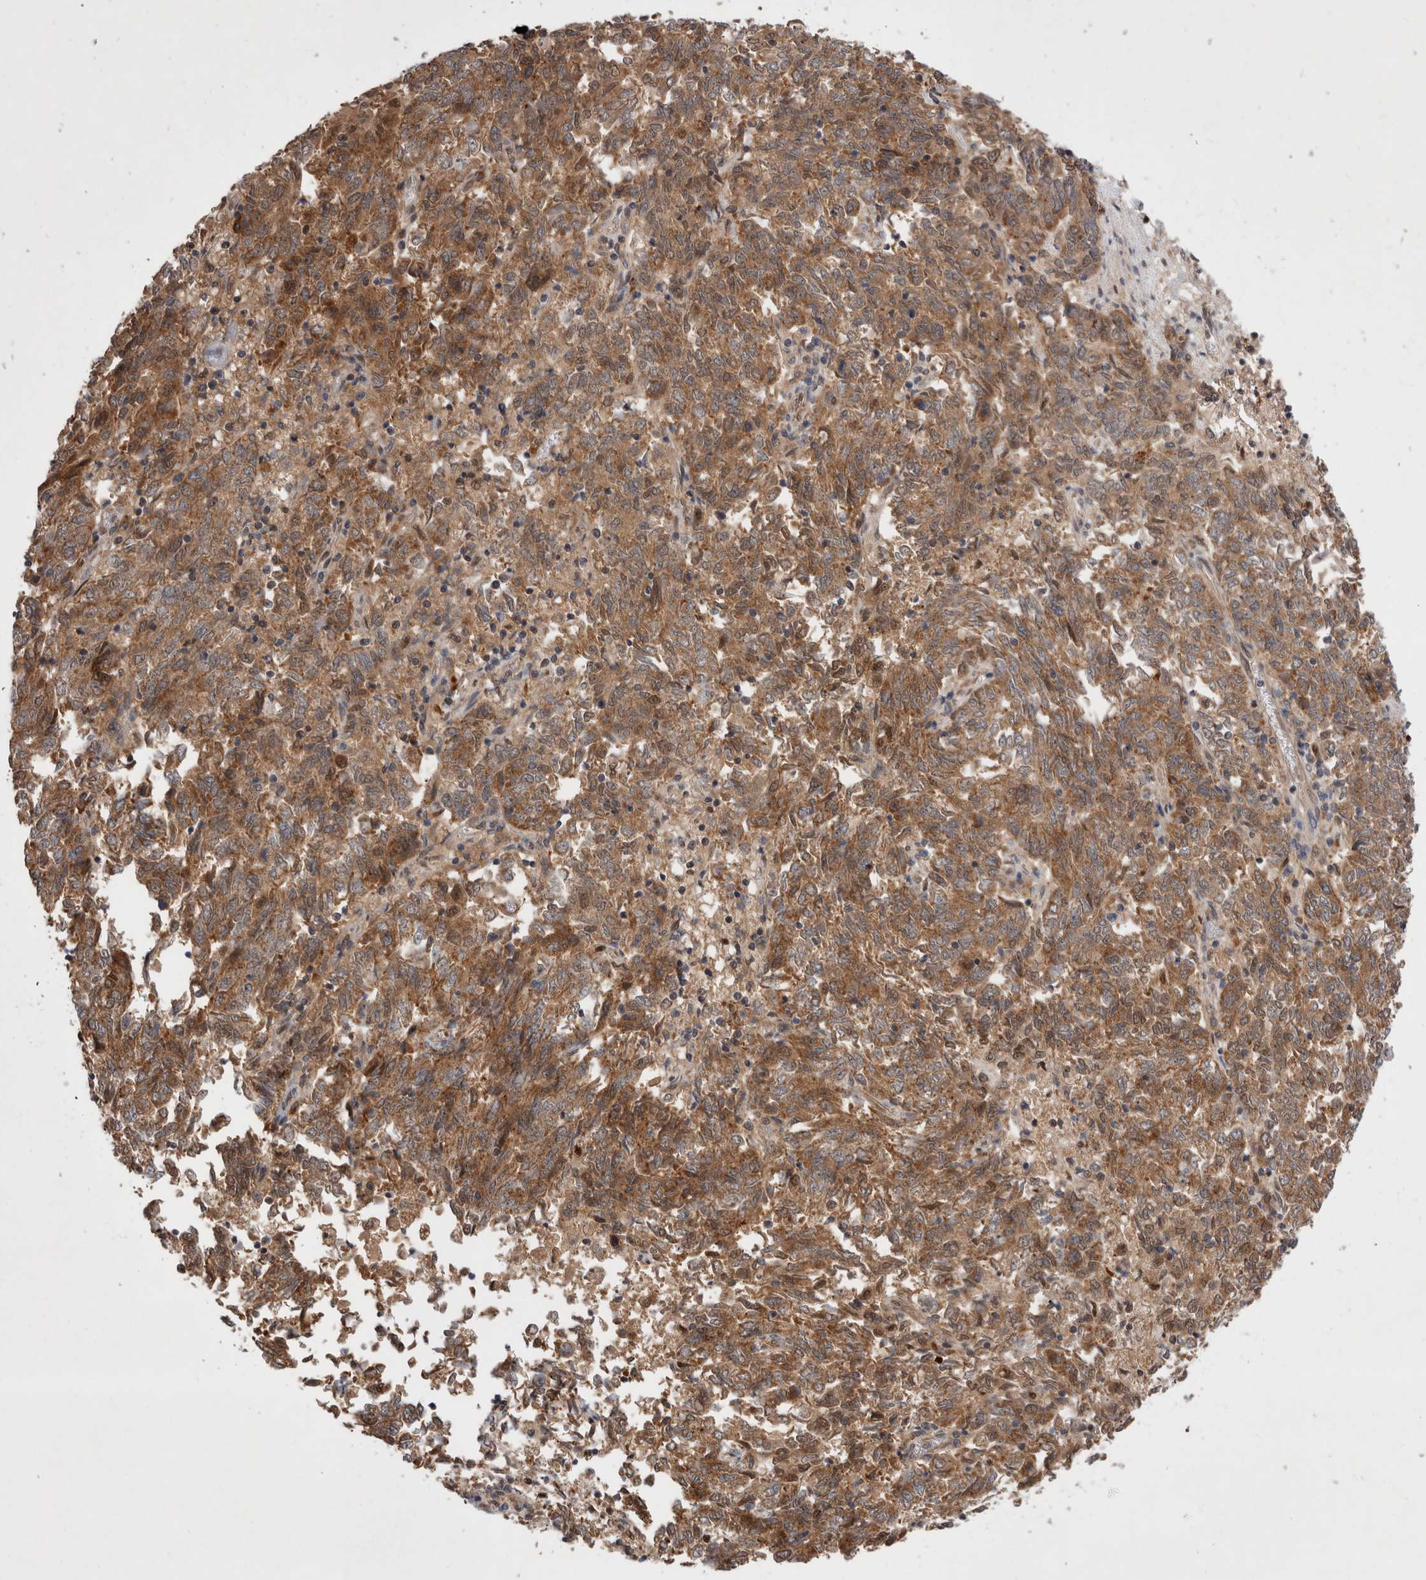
{"staining": {"intensity": "moderate", "quantity": ">75%", "location": "cytoplasmic/membranous"}, "tissue": "endometrial cancer", "cell_type": "Tumor cells", "image_type": "cancer", "snomed": [{"axis": "morphology", "description": "Adenocarcinoma, NOS"}, {"axis": "topography", "description": "Endometrium"}], "caption": "There is medium levels of moderate cytoplasmic/membranous staining in tumor cells of endometrial cancer (adenocarcinoma), as demonstrated by immunohistochemical staining (brown color).", "gene": "MRPL37", "patient": {"sex": "female", "age": 80}}